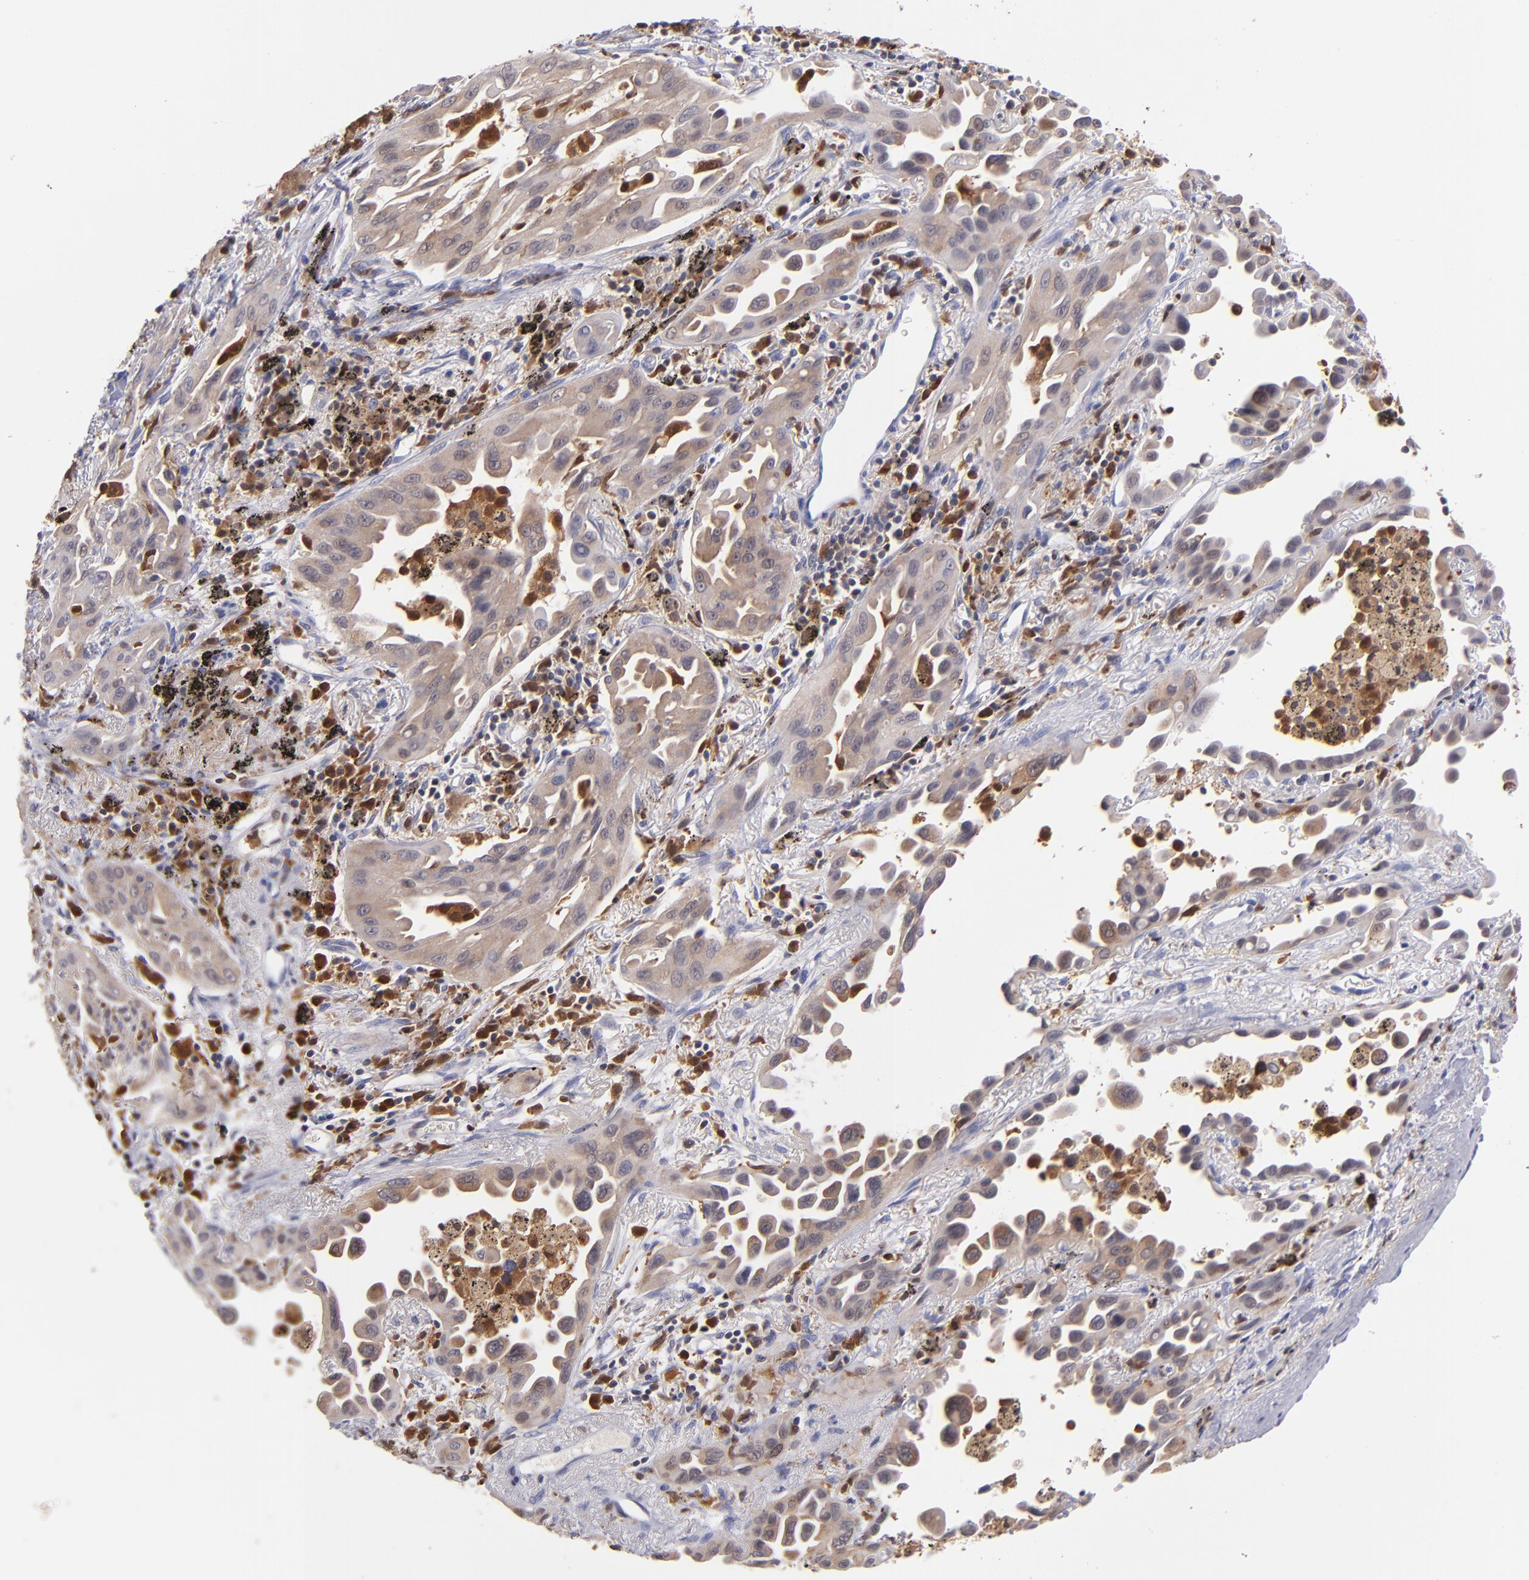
{"staining": {"intensity": "weak", "quantity": "25%-75%", "location": "cytoplasmic/membranous"}, "tissue": "lung cancer", "cell_type": "Tumor cells", "image_type": "cancer", "snomed": [{"axis": "morphology", "description": "Adenocarcinoma, NOS"}, {"axis": "topography", "description": "Lung"}], "caption": "Lung cancer was stained to show a protein in brown. There is low levels of weak cytoplasmic/membranous positivity in approximately 25%-75% of tumor cells.", "gene": "PRKCD", "patient": {"sex": "male", "age": 68}}